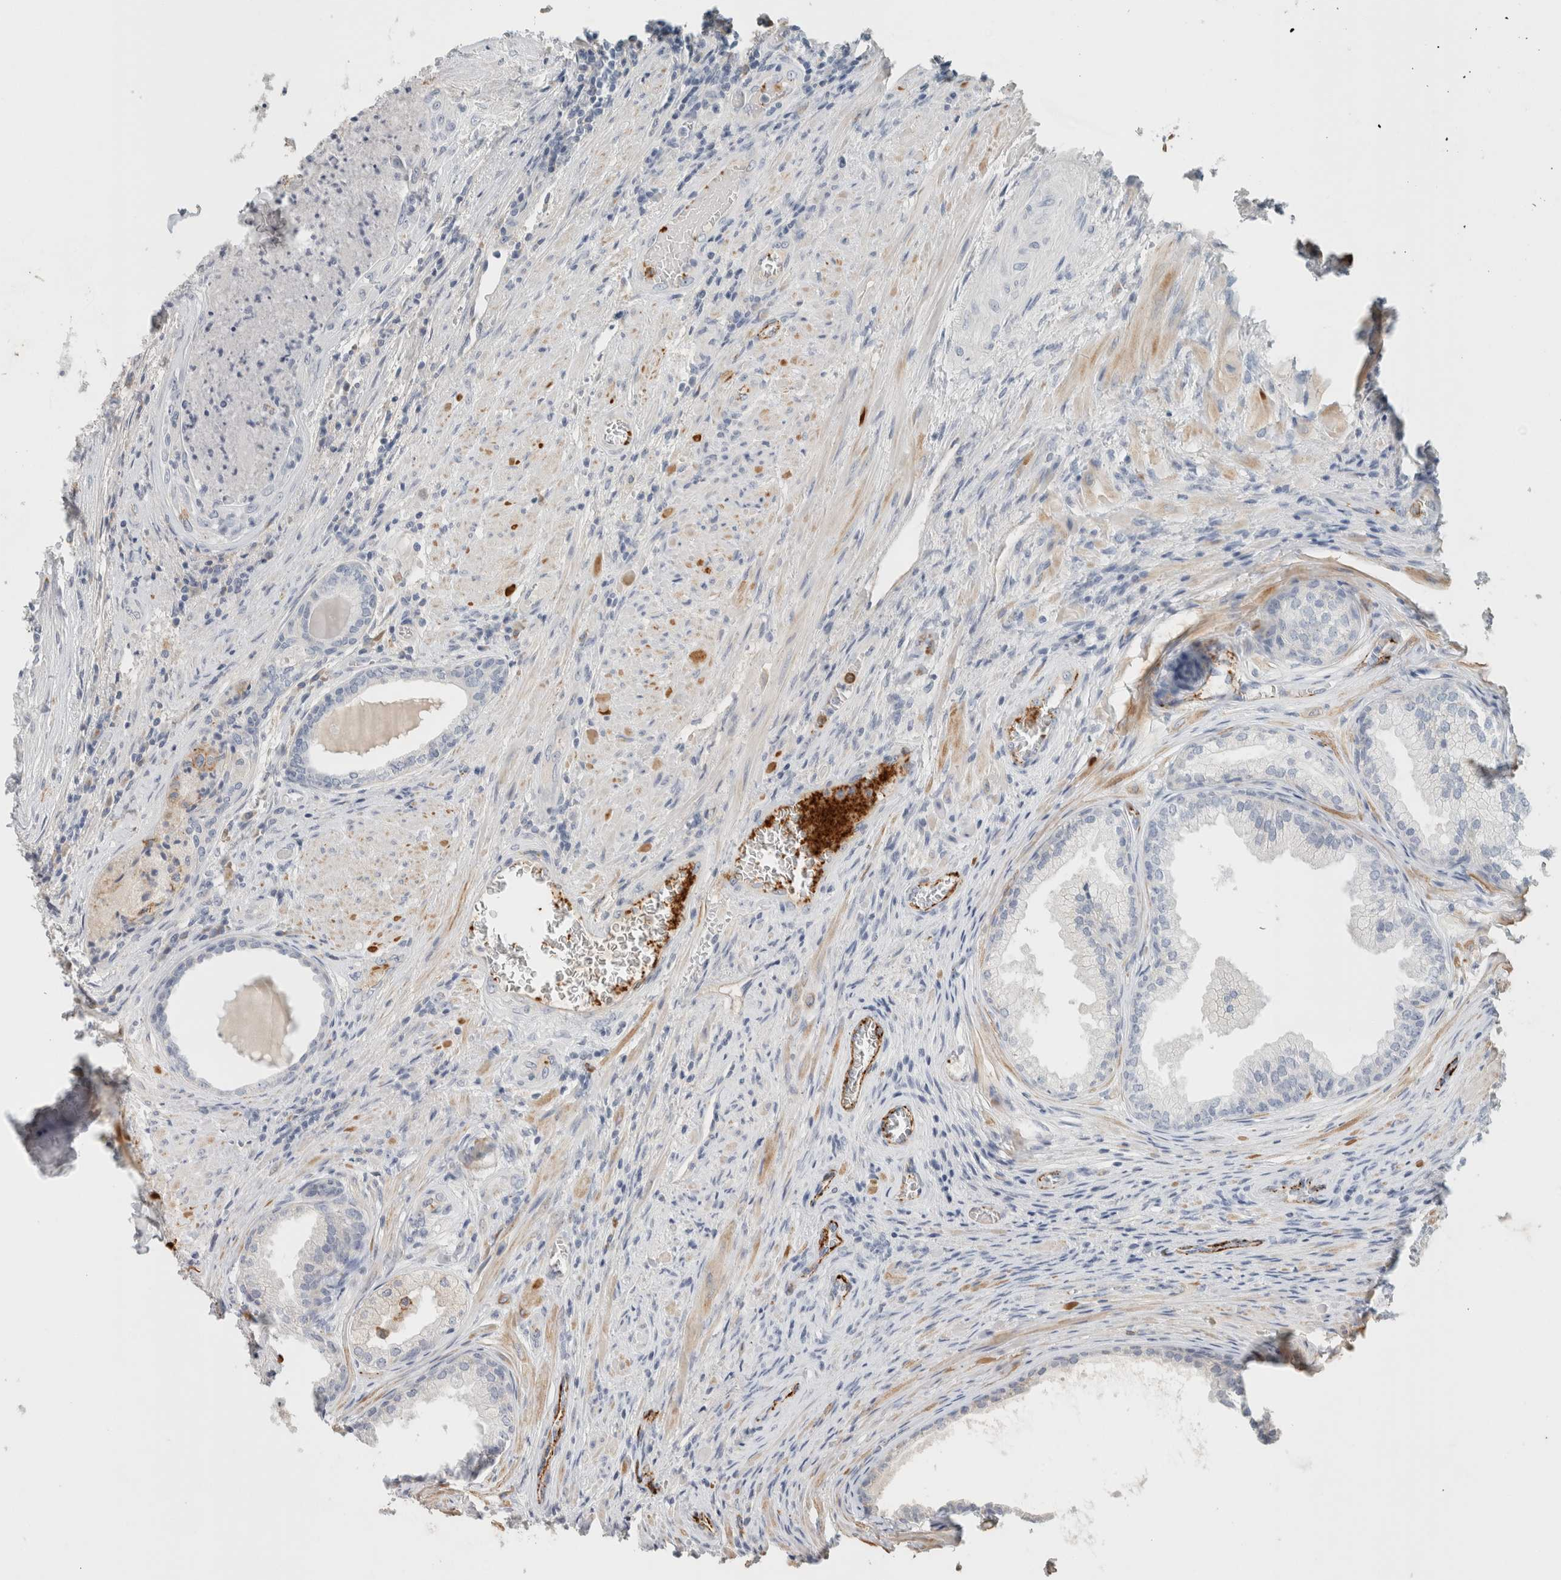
{"staining": {"intensity": "negative", "quantity": "none", "location": "none"}, "tissue": "prostate", "cell_type": "Glandular cells", "image_type": "normal", "snomed": [{"axis": "morphology", "description": "Normal tissue, NOS"}, {"axis": "topography", "description": "Prostate"}], "caption": "Micrograph shows no significant protein positivity in glandular cells of normal prostate. (Brightfield microscopy of DAB (3,3'-diaminobenzidine) IHC at high magnification).", "gene": "CD36", "patient": {"sex": "male", "age": 76}}